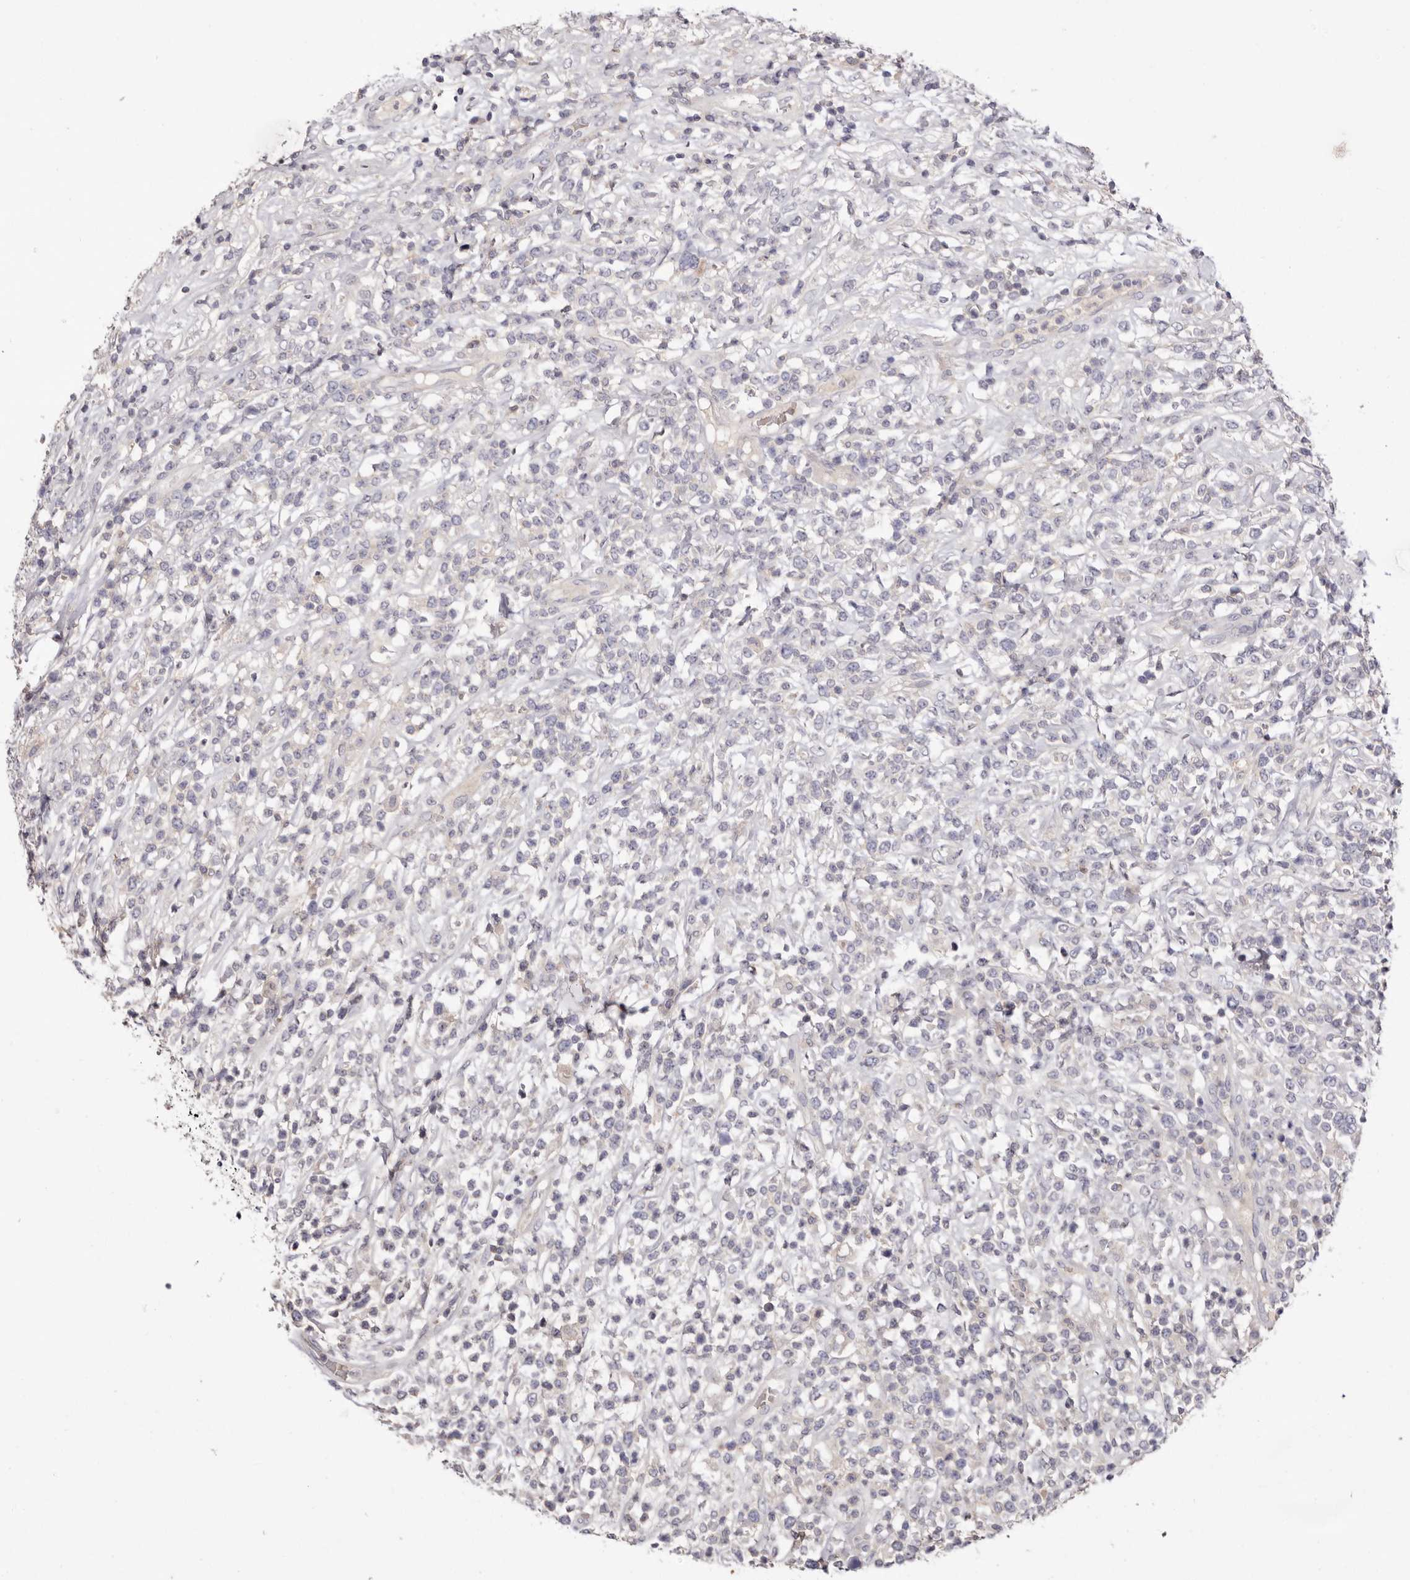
{"staining": {"intensity": "negative", "quantity": "none", "location": "none"}, "tissue": "lymphoma", "cell_type": "Tumor cells", "image_type": "cancer", "snomed": [{"axis": "morphology", "description": "Malignant lymphoma, non-Hodgkin's type, High grade"}, {"axis": "topography", "description": "Colon"}], "caption": "Immunohistochemistry histopathology image of human high-grade malignant lymphoma, non-Hodgkin's type stained for a protein (brown), which displays no positivity in tumor cells.", "gene": "S1PR5", "patient": {"sex": "female", "age": 53}}